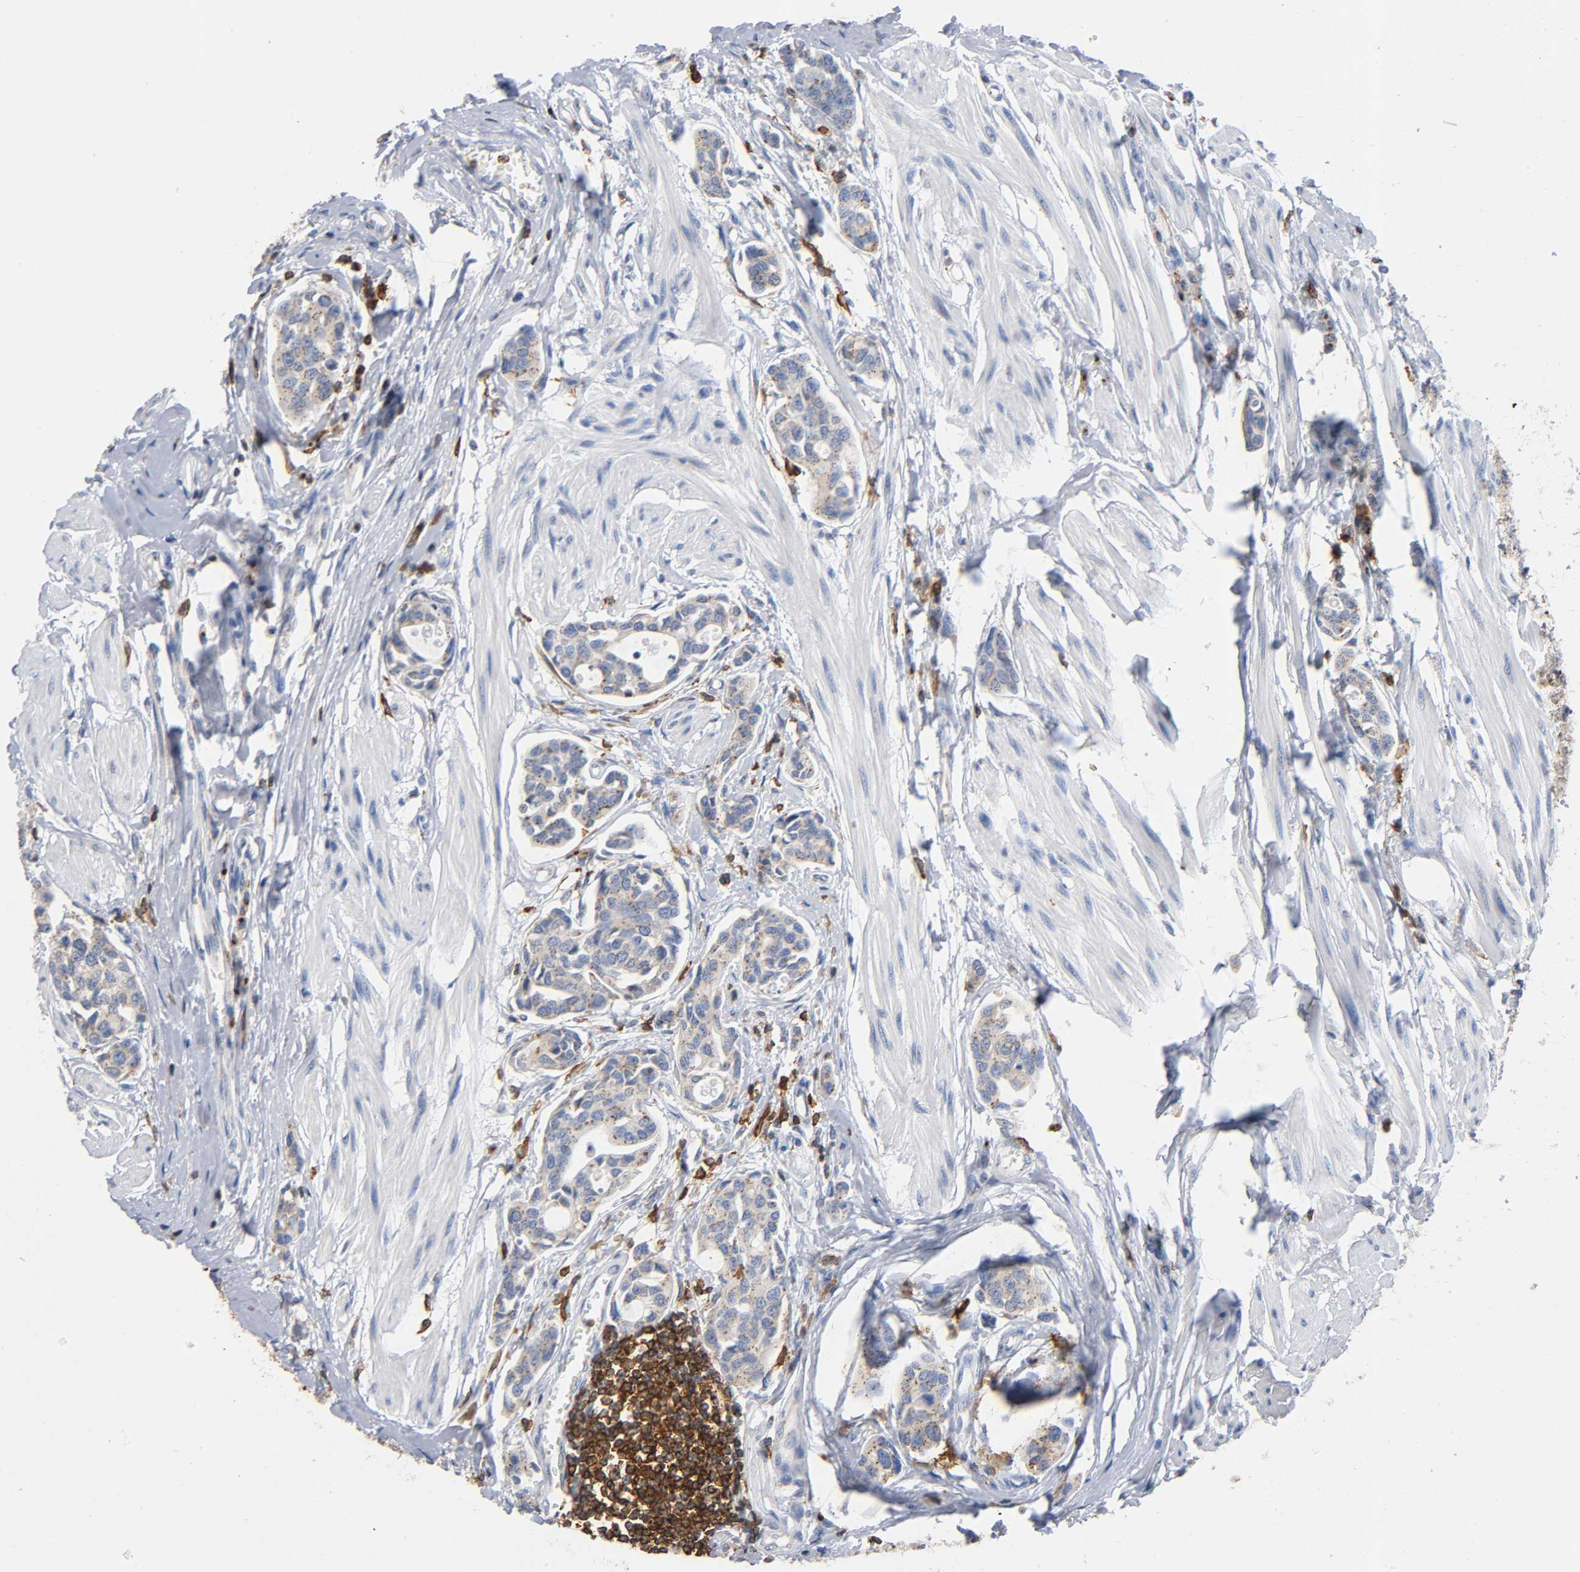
{"staining": {"intensity": "moderate", "quantity": "25%-75%", "location": "cytoplasmic/membranous"}, "tissue": "urothelial cancer", "cell_type": "Tumor cells", "image_type": "cancer", "snomed": [{"axis": "morphology", "description": "Urothelial carcinoma, High grade"}, {"axis": "topography", "description": "Urinary bladder"}], "caption": "The immunohistochemical stain shows moderate cytoplasmic/membranous positivity in tumor cells of high-grade urothelial carcinoma tissue.", "gene": "CAPN10", "patient": {"sex": "male", "age": 78}}